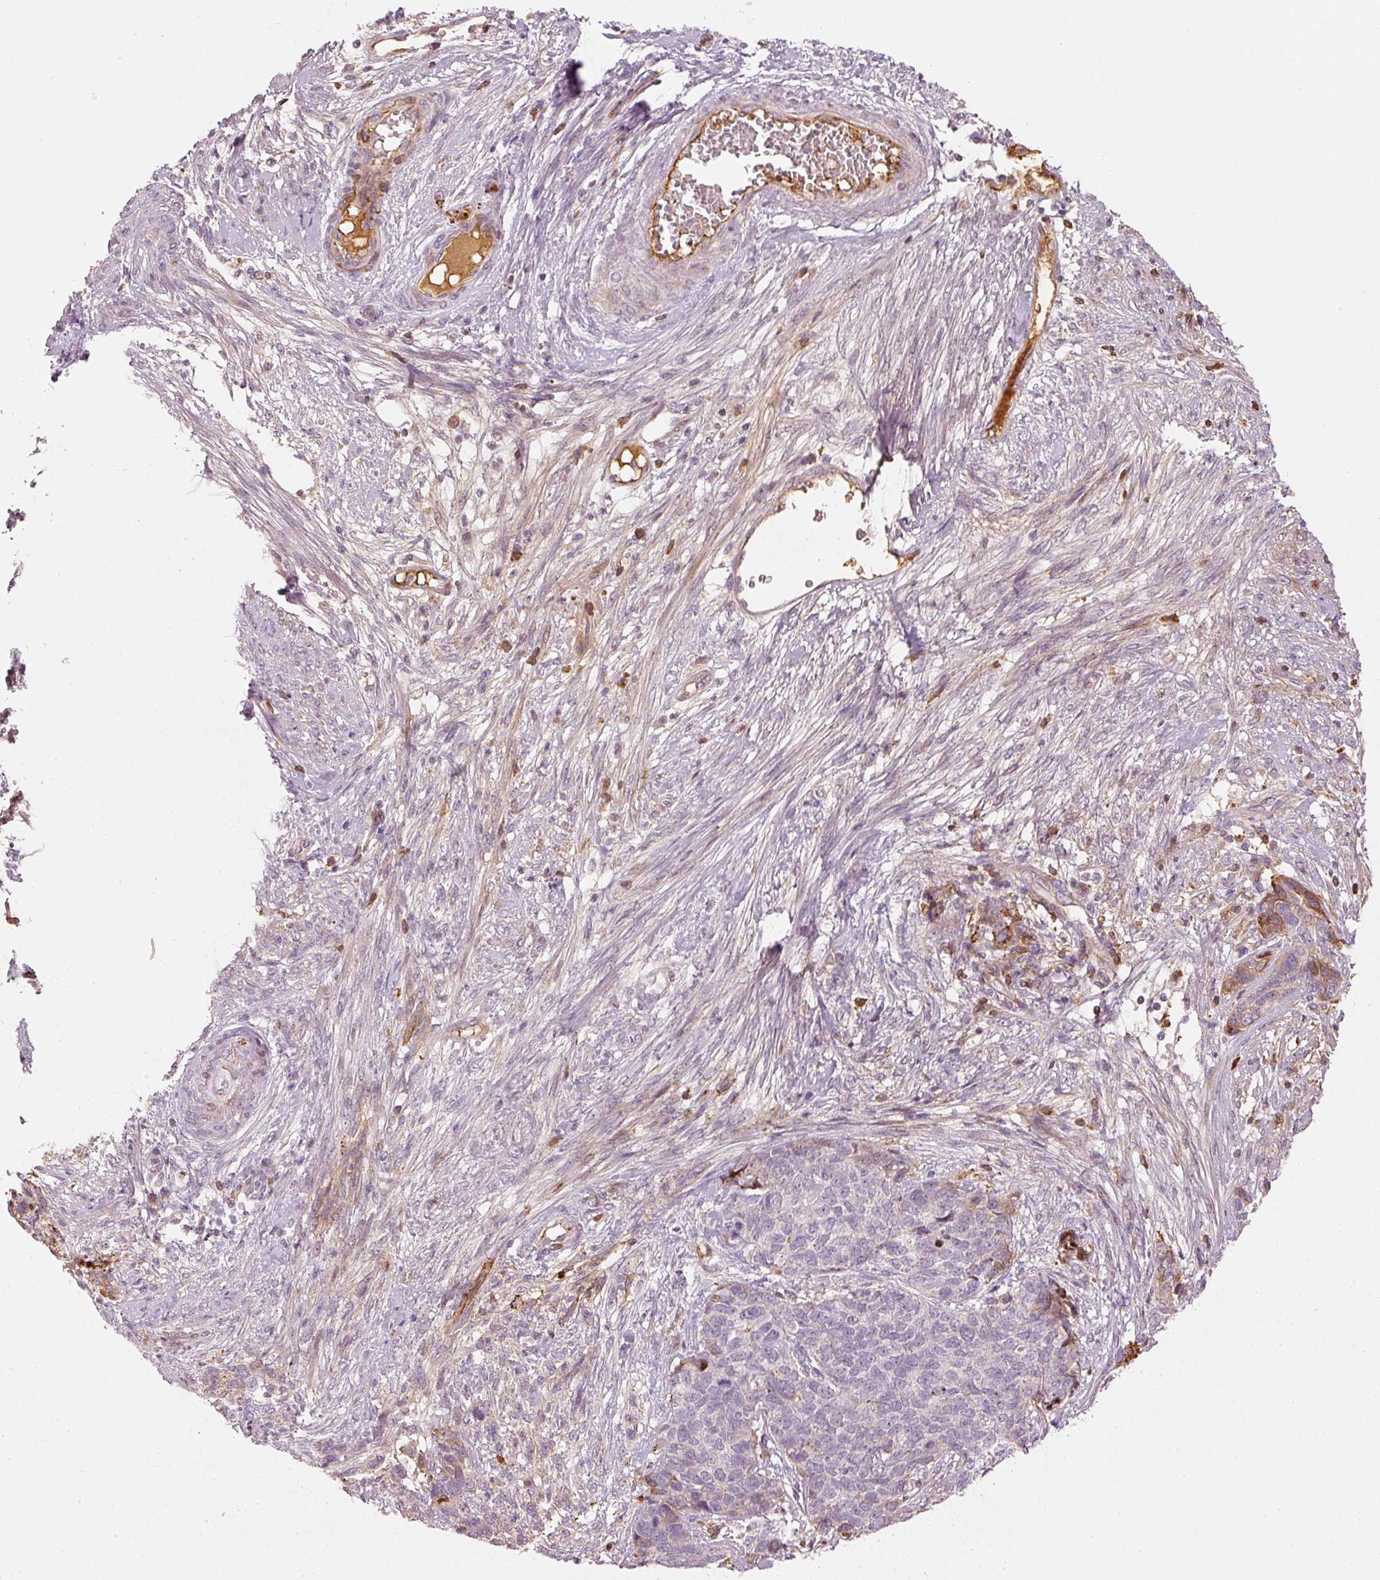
{"staining": {"intensity": "moderate", "quantity": "<25%", "location": "cytoplasmic/membranous"}, "tissue": "cervical cancer", "cell_type": "Tumor cells", "image_type": "cancer", "snomed": [{"axis": "morphology", "description": "Squamous cell carcinoma, NOS"}, {"axis": "topography", "description": "Cervix"}], "caption": "Immunohistochemical staining of human cervical cancer displays low levels of moderate cytoplasmic/membranous protein staining in about <25% of tumor cells.", "gene": "VCAM1", "patient": {"sex": "female", "age": 63}}